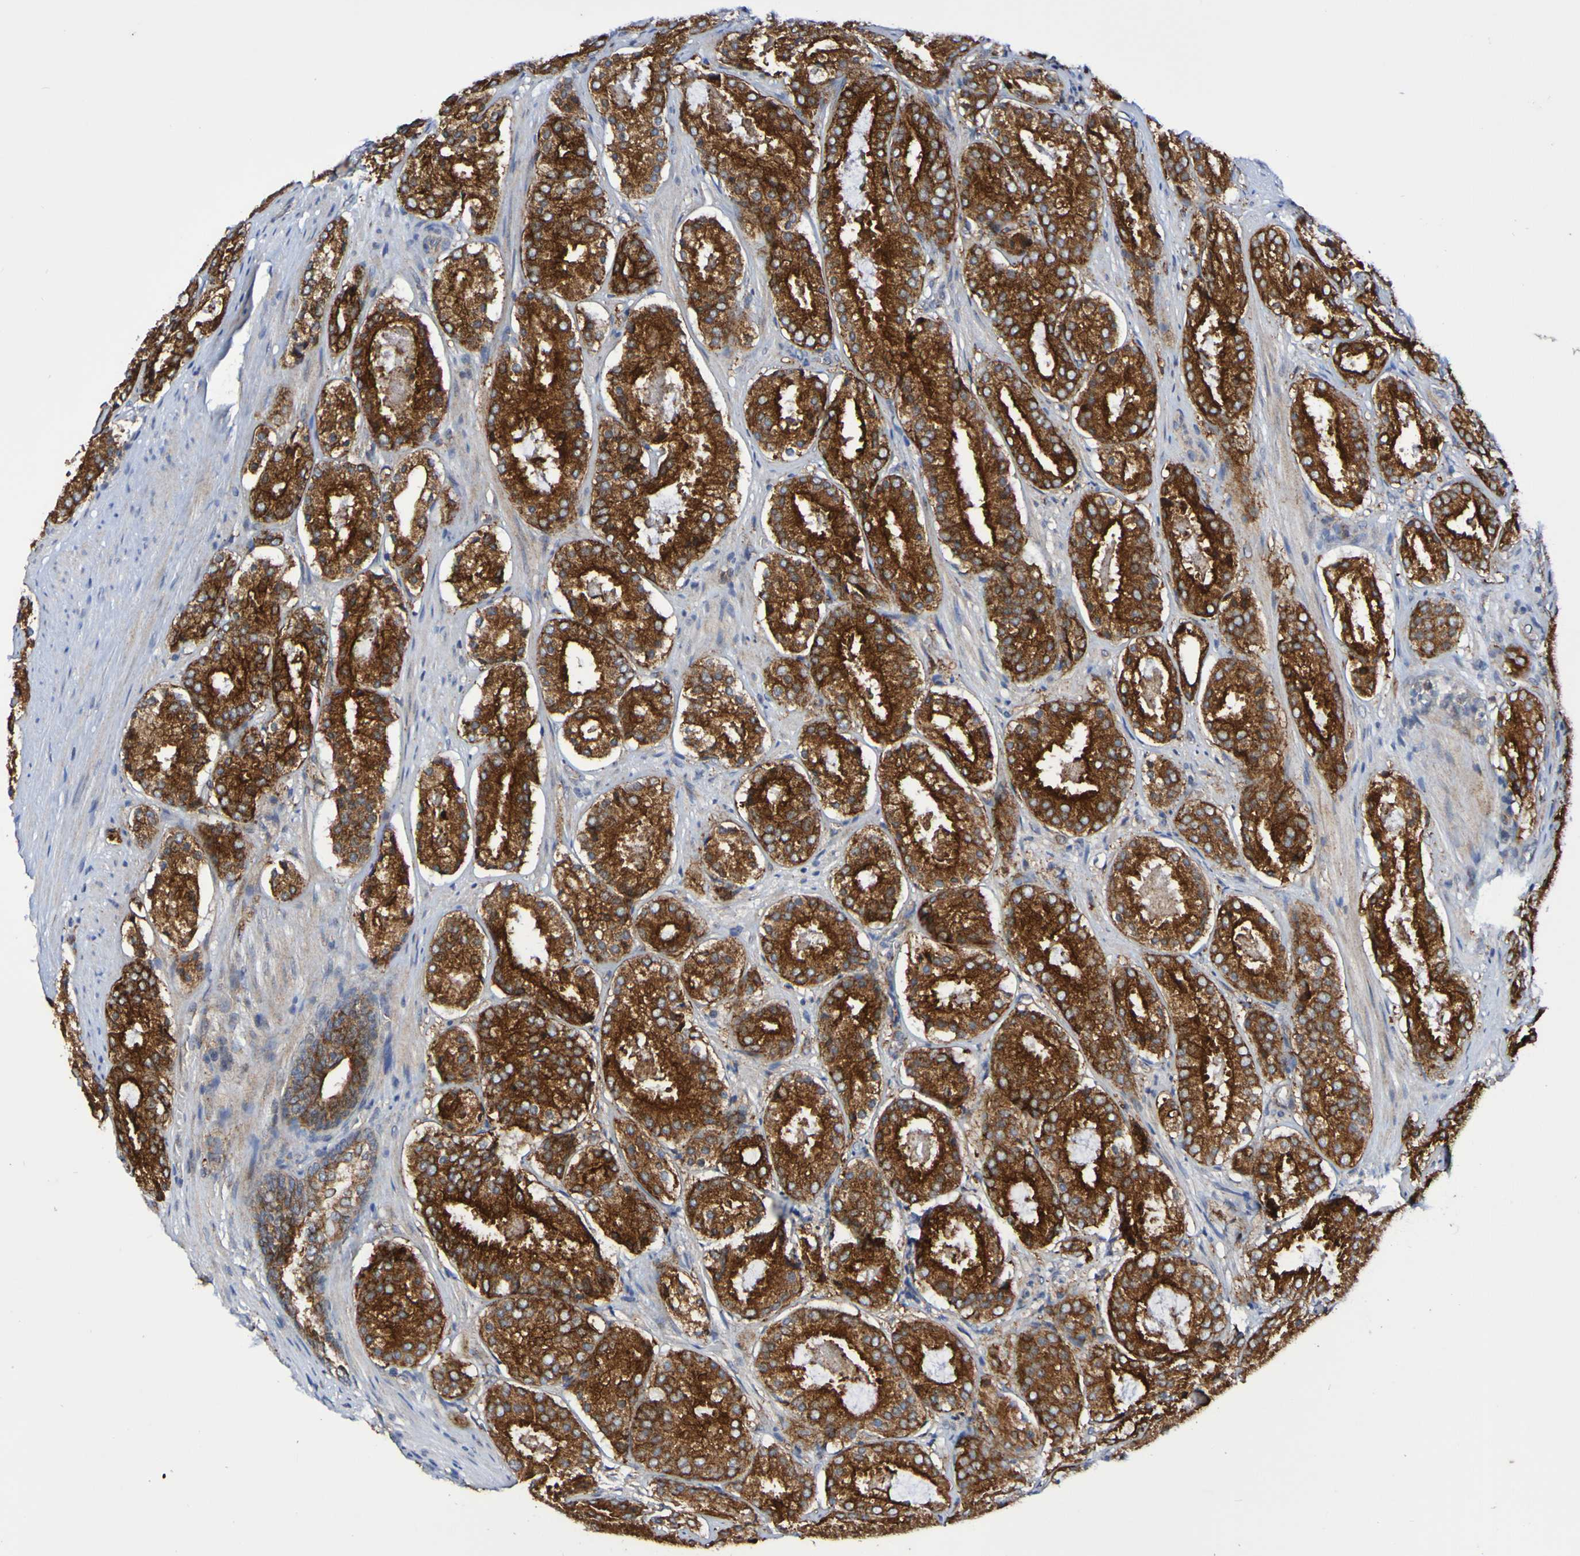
{"staining": {"intensity": "strong", "quantity": ">75%", "location": "cytoplasmic/membranous"}, "tissue": "prostate cancer", "cell_type": "Tumor cells", "image_type": "cancer", "snomed": [{"axis": "morphology", "description": "Adenocarcinoma, Low grade"}, {"axis": "topography", "description": "Prostate"}], "caption": "An immunohistochemistry (IHC) image of neoplastic tissue is shown. Protein staining in brown labels strong cytoplasmic/membranous positivity in adenocarcinoma (low-grade) (prostate) within tumor cells.", "gene": "GJB1", "patient": {"sex": "male", "age": 69}}